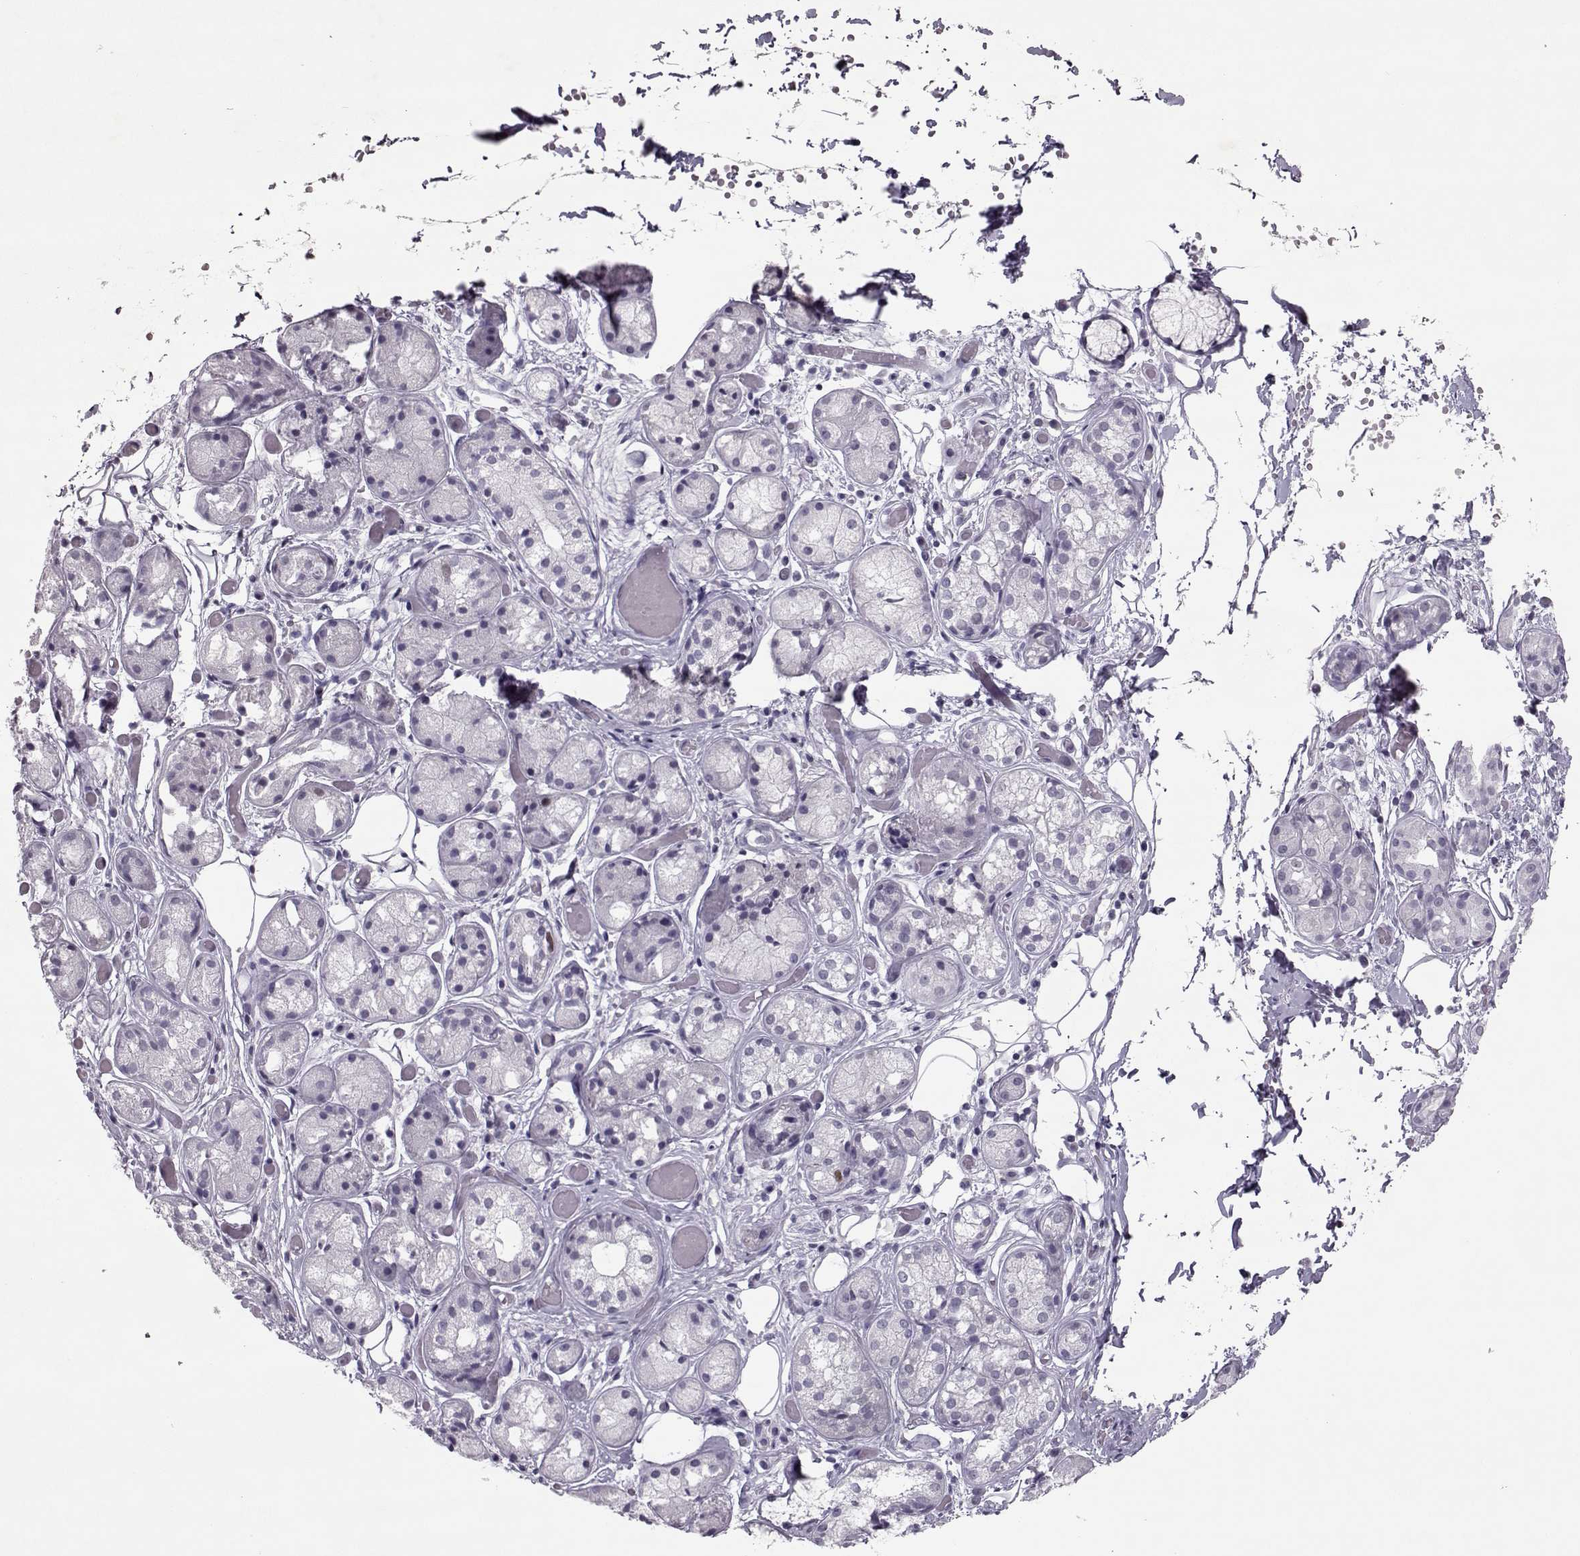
{"staining": {"intensity": "negative", "quantity": "none", "location": "none"}, "tissue": "salivary gland", "cell_type": "Glandular cells", "image_type": "normal", "snomed": [{"axis": "morphology", "description": "Normal tissue, NOS"}, {"axis": "topography", "description": "Salivary gland"}, {"axis": "topography", "description": "Peripheral nerve tissue"}], "caption": "This is an immunohistochemistry photomicrograph of normal salivary gland. There is no positivity in glandular cells.", "gene": "SGO1", "patient": {"sex": "male", "age": 71}}